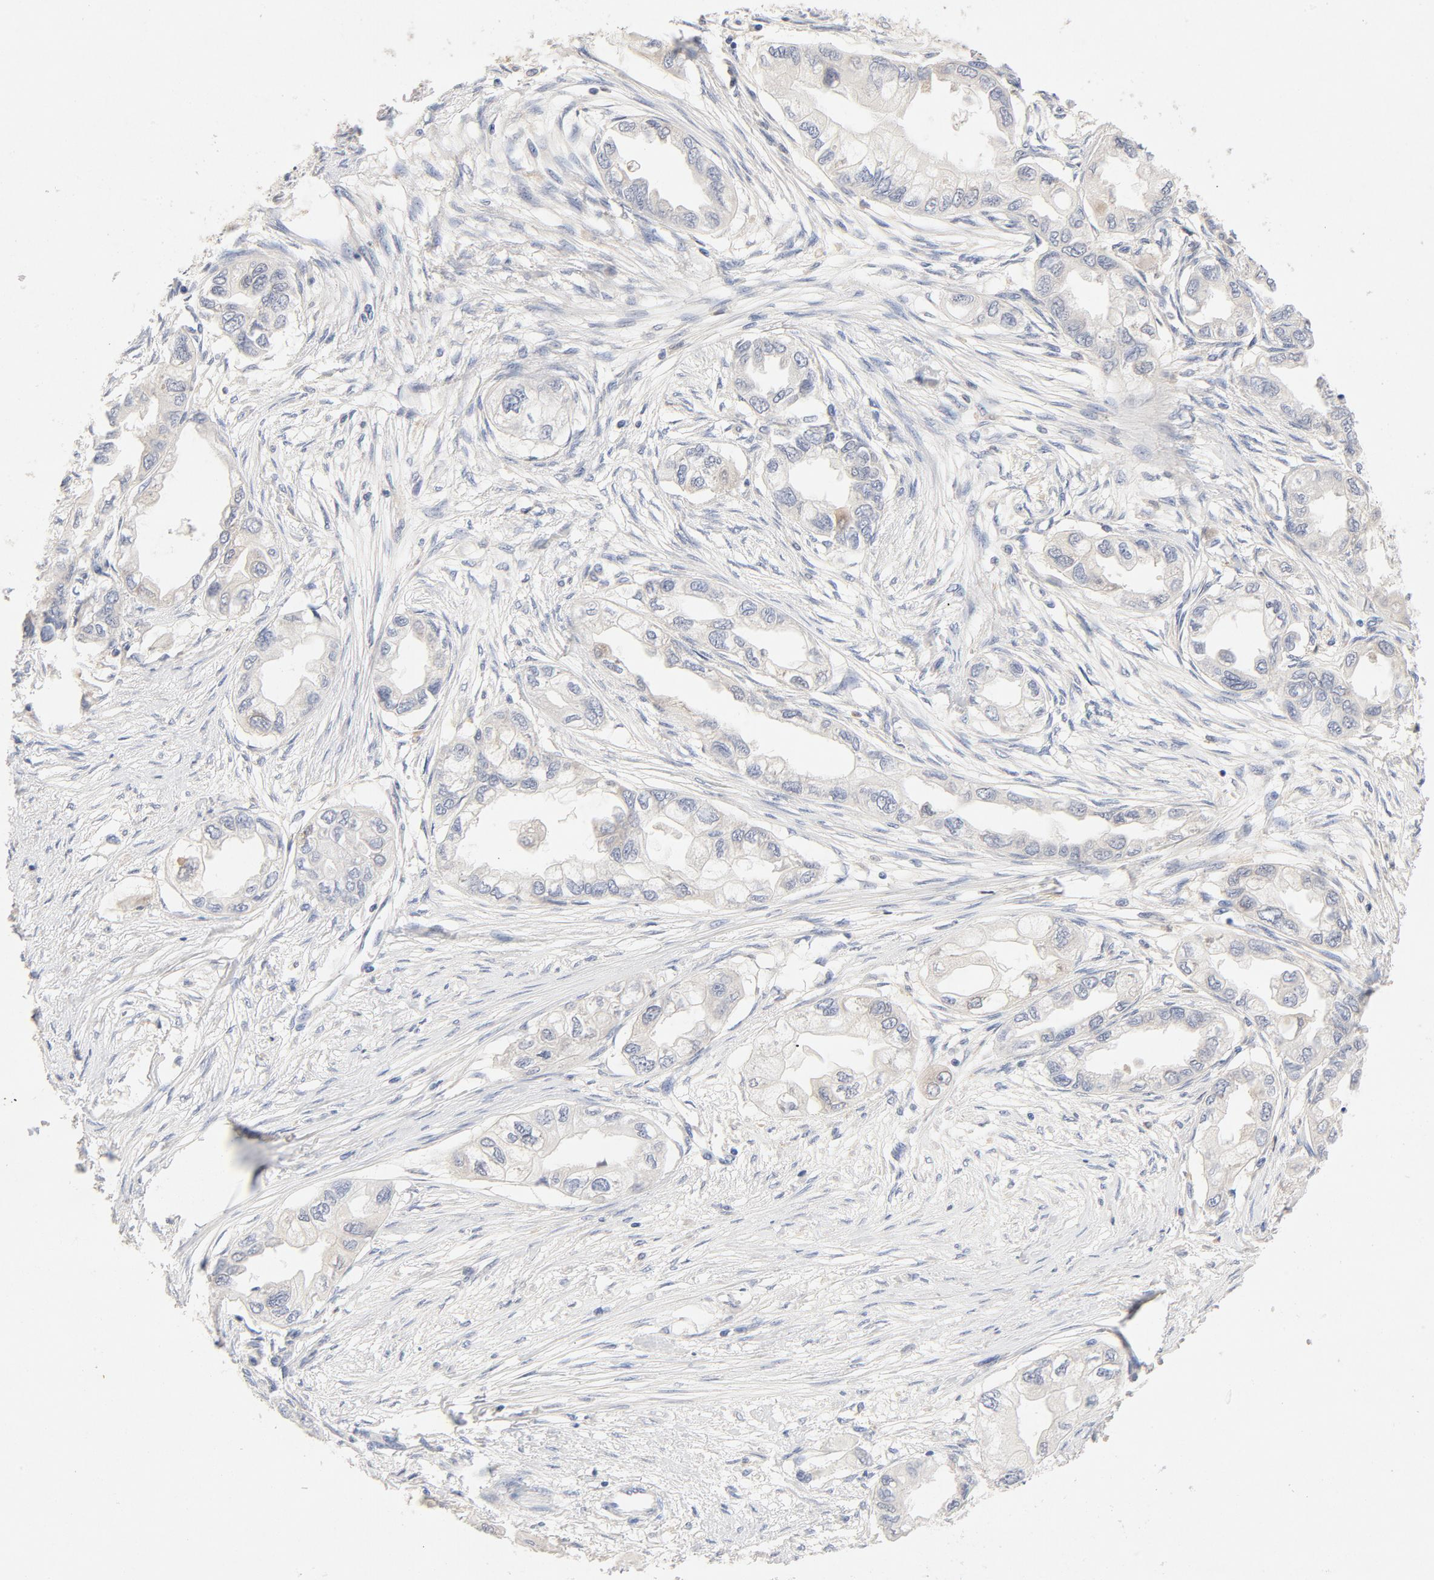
{"staining": {"intensity": "negative", "quantity": "none", "location": "none"}, "tissue": "endometrial cancer", "cell_type": "Tumor cells", "image_type": "cancer", "snomed": [{"axis": "morphology", "description": "Adenocarcinoma, NOS"}, {"axis": "topography", "description": "Endometrium"}], "caption": "Tumor cells show no significant positivity in endometrial adenocarcinoma. (DAB IHC, high magnification).", "gene": "STAT1", "patient": {"sex": "female", "age": 67}}